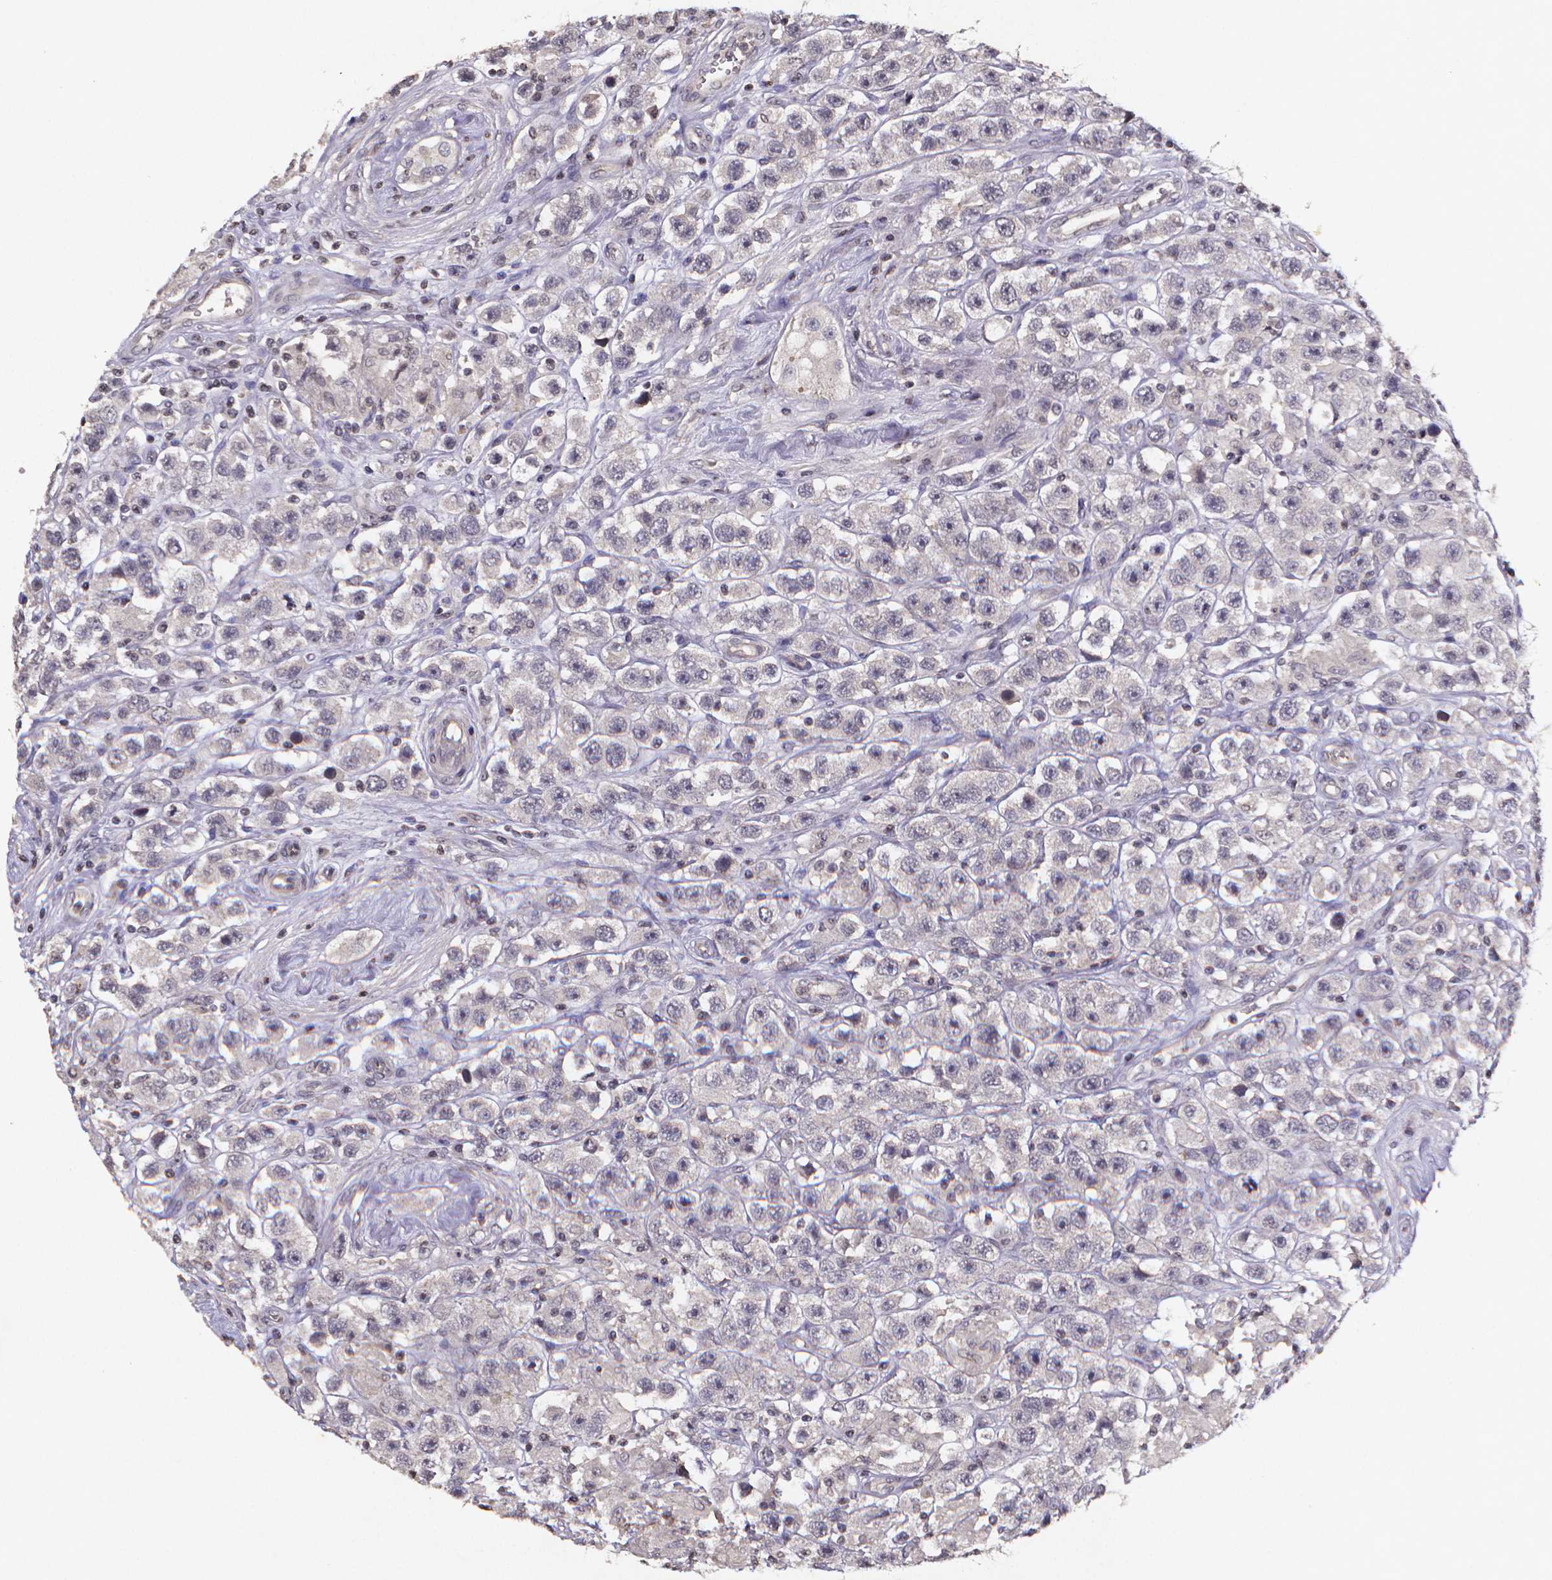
{"staining": {"intensity": "negative", "quantity": "none", "location": "none"}, "tissue": "testis cancer", "cell_type": "Tumor cells", "image_type": "cancer", "snomed": [{"axis": "morphology", "description": "Seminoma, NOS"}, {"axis": "topography", "description": "Testis"}], "caption": "An IHC photomicrograph of seminoma (testis) is shown. There is no staining in tumor cells of seminoma (testis).", "gene": "TP73", "patient": {"sex": "male", "age": 45}}